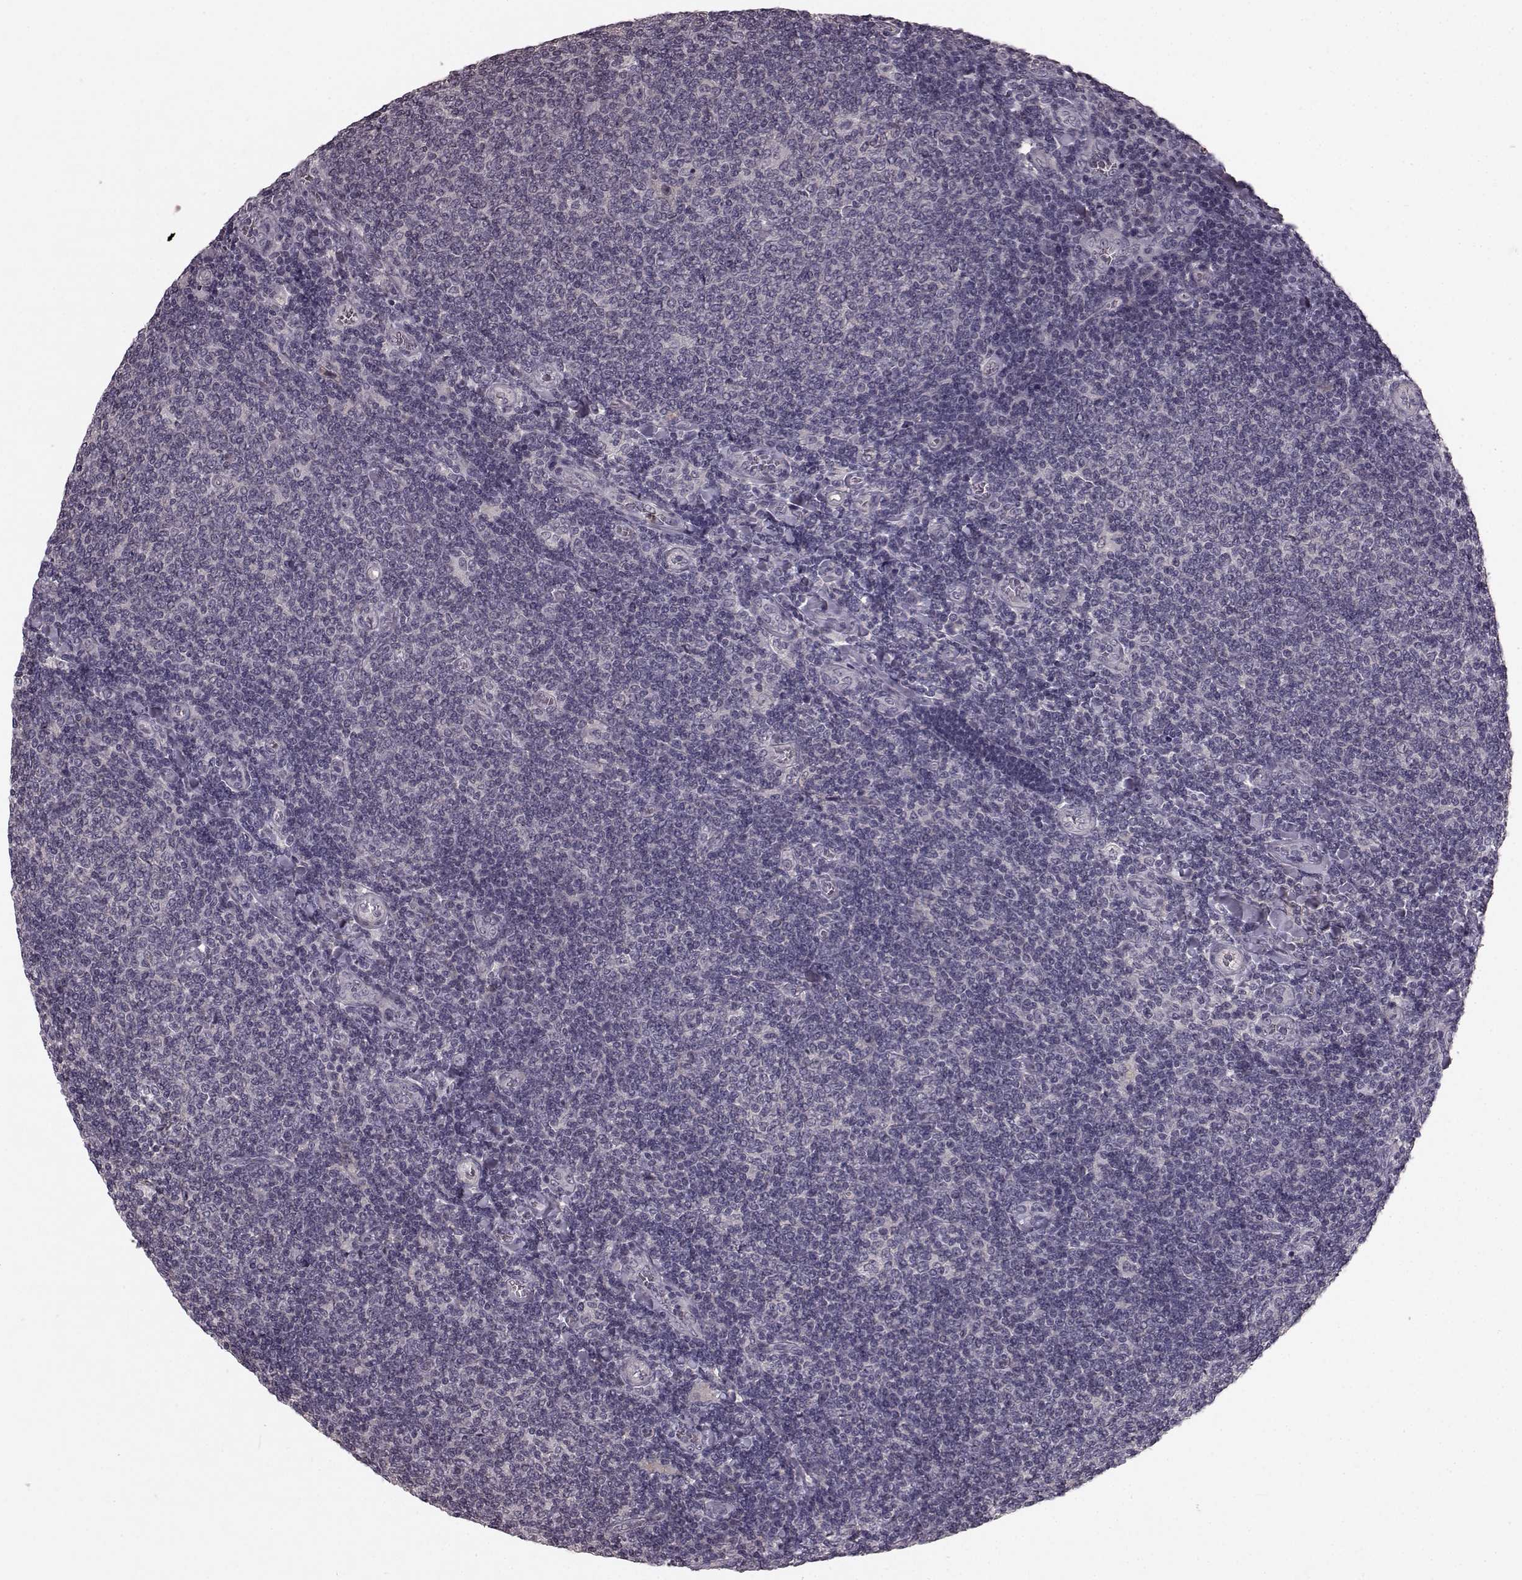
{"staining": {"intensity": "negative", "quantity": "none", "location": "none"}, "tissue": "lymphoma", "cell_type": "Tumor cells", "image_type": "cancer", "snomed": [{"axis": "morphology", "description": "Malignant lymphoma, non-Hodgkin's type, Low grade"}, {"axis": "topography", "description": "Lymph node"}], "caption": "The immunohistochemistry micrograph has no significant staining in tumor cells of lymphoma tissue. The staining was performed using DAB (3,3'-diaminobenzidine) to visualize the protein expression in brown, while the nuclei were stained in blue with hematoxylin (Magnification: 20x).", "gene": "SLC22A18", "patient": {"sex": "male", "age": 52}}